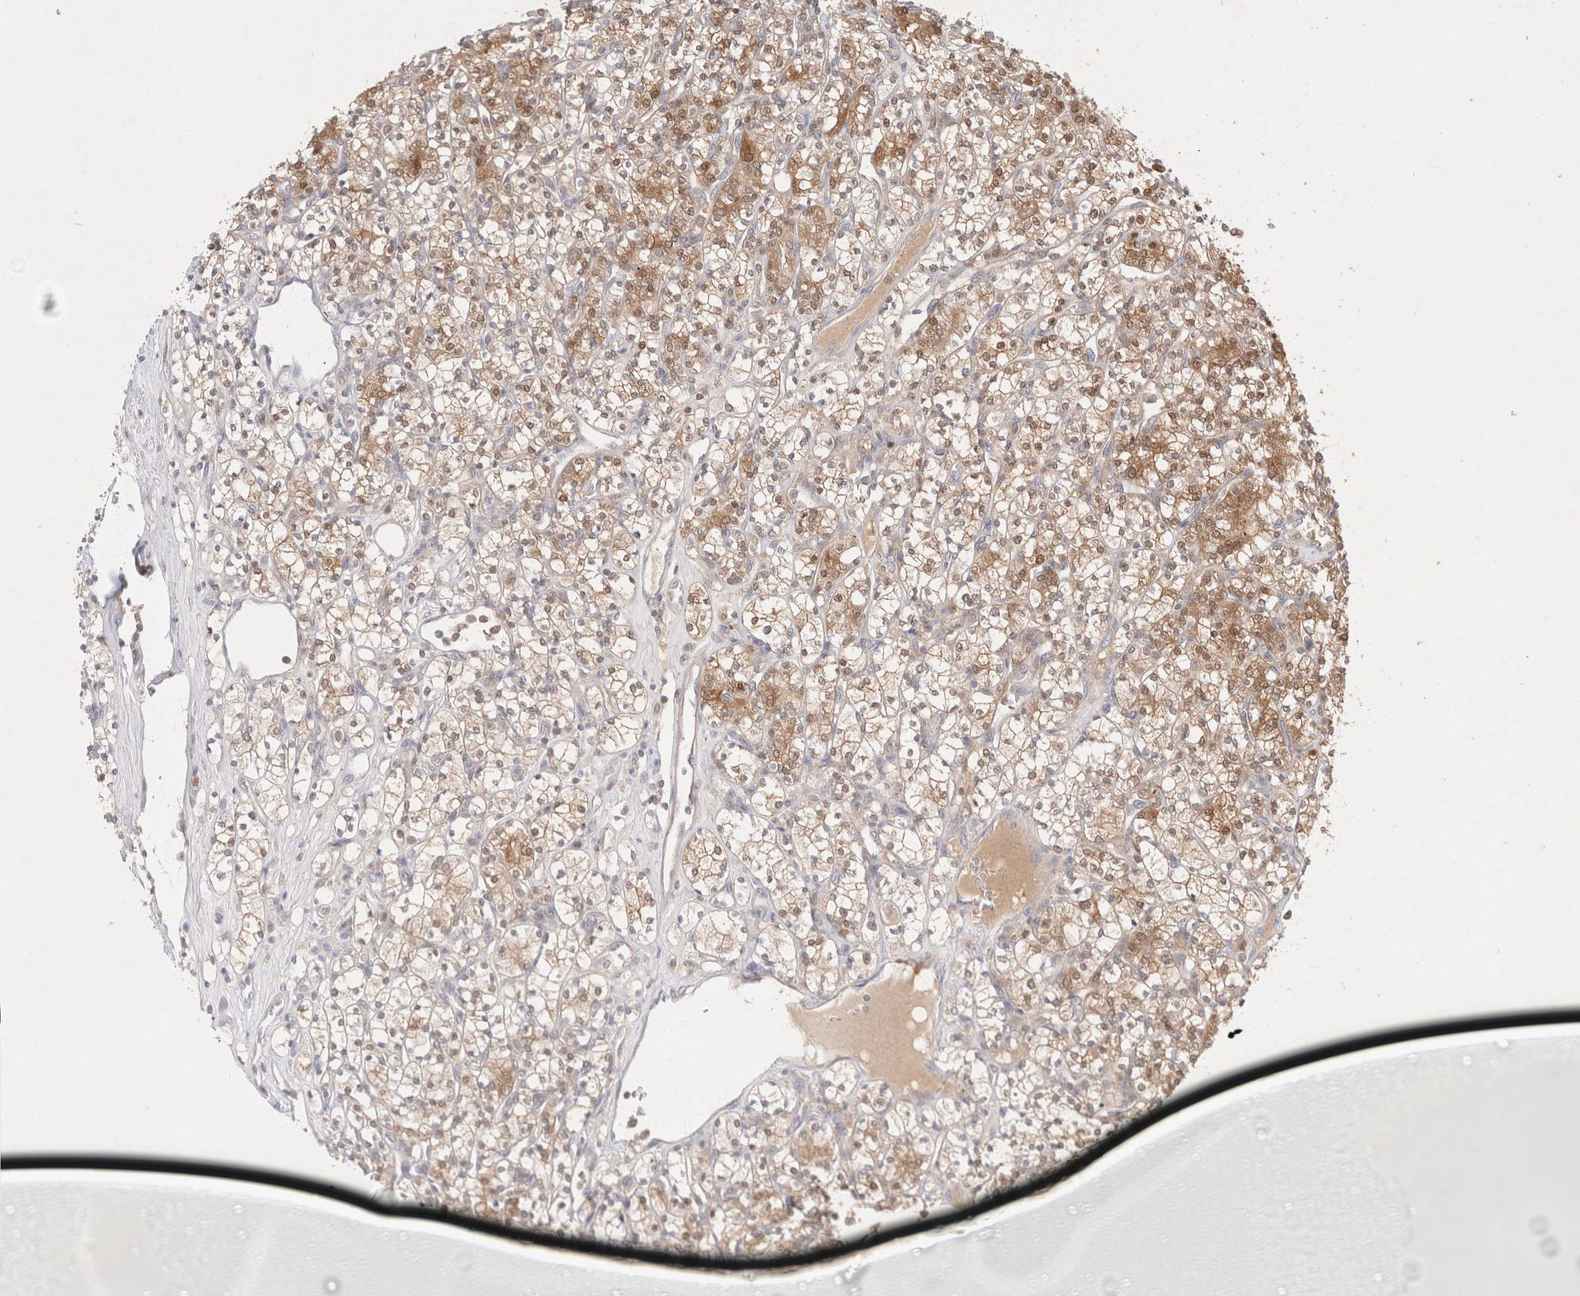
{"staining": {"intensity": "moderate", "quantity": ">75%", "location": "cytoplasmic/membranous,nuclear"}, "tissue": "renal cancer", "cell_type": "Tumor cells", "image_type": "cancer", "snomed": [{"axis": "morphology", "description": "Adenocarcinoma, NOS"}, {"axis": "topography", "description": "Kidney"}], "caption": "Renal cancer stained for a protein (brown) exhibits moderate cytoplasmic/membranous and nuclear positive staining in approximately >75% of tumor cells.", "gene": "STARD10", "patient": {"sex": "male", "age": 77}}